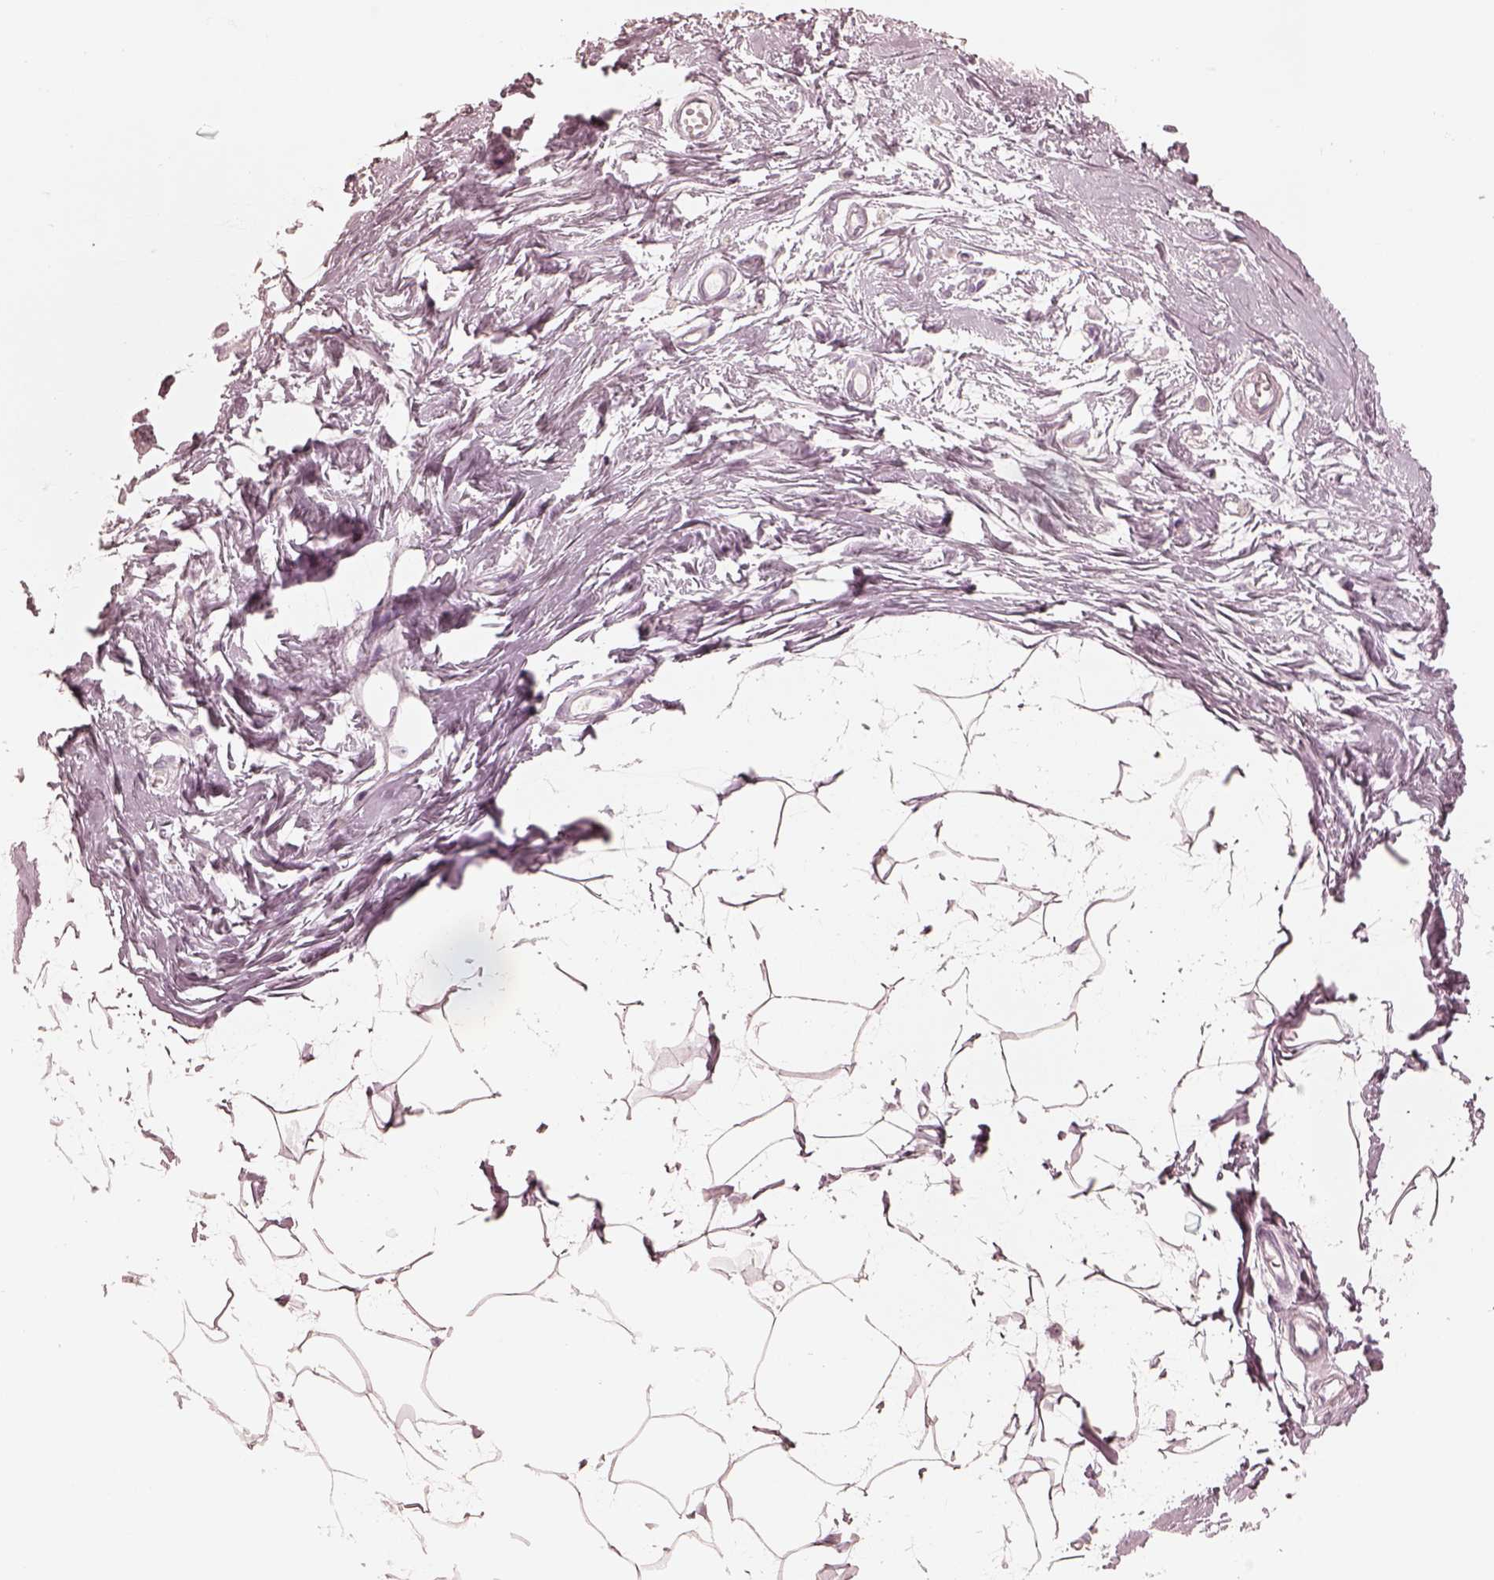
{"staining": {"intensity": "negative", "quantity": "none", "location": "none"}, "tissue": "breast", "cell_type": "Adipocytes", "image_type": "normal", "snomed": [{"axis": "morphology", "description": "Normal tissue, NOS"}, {"axis": "topography", "description": "Breast"}], "caption": "Human breast stained for a protein using immunohistochemistry (IHC) exhibits no positivity in adipocytes.", "gene": "CALR3", "patient": {"sex": "female", "age": 45}}